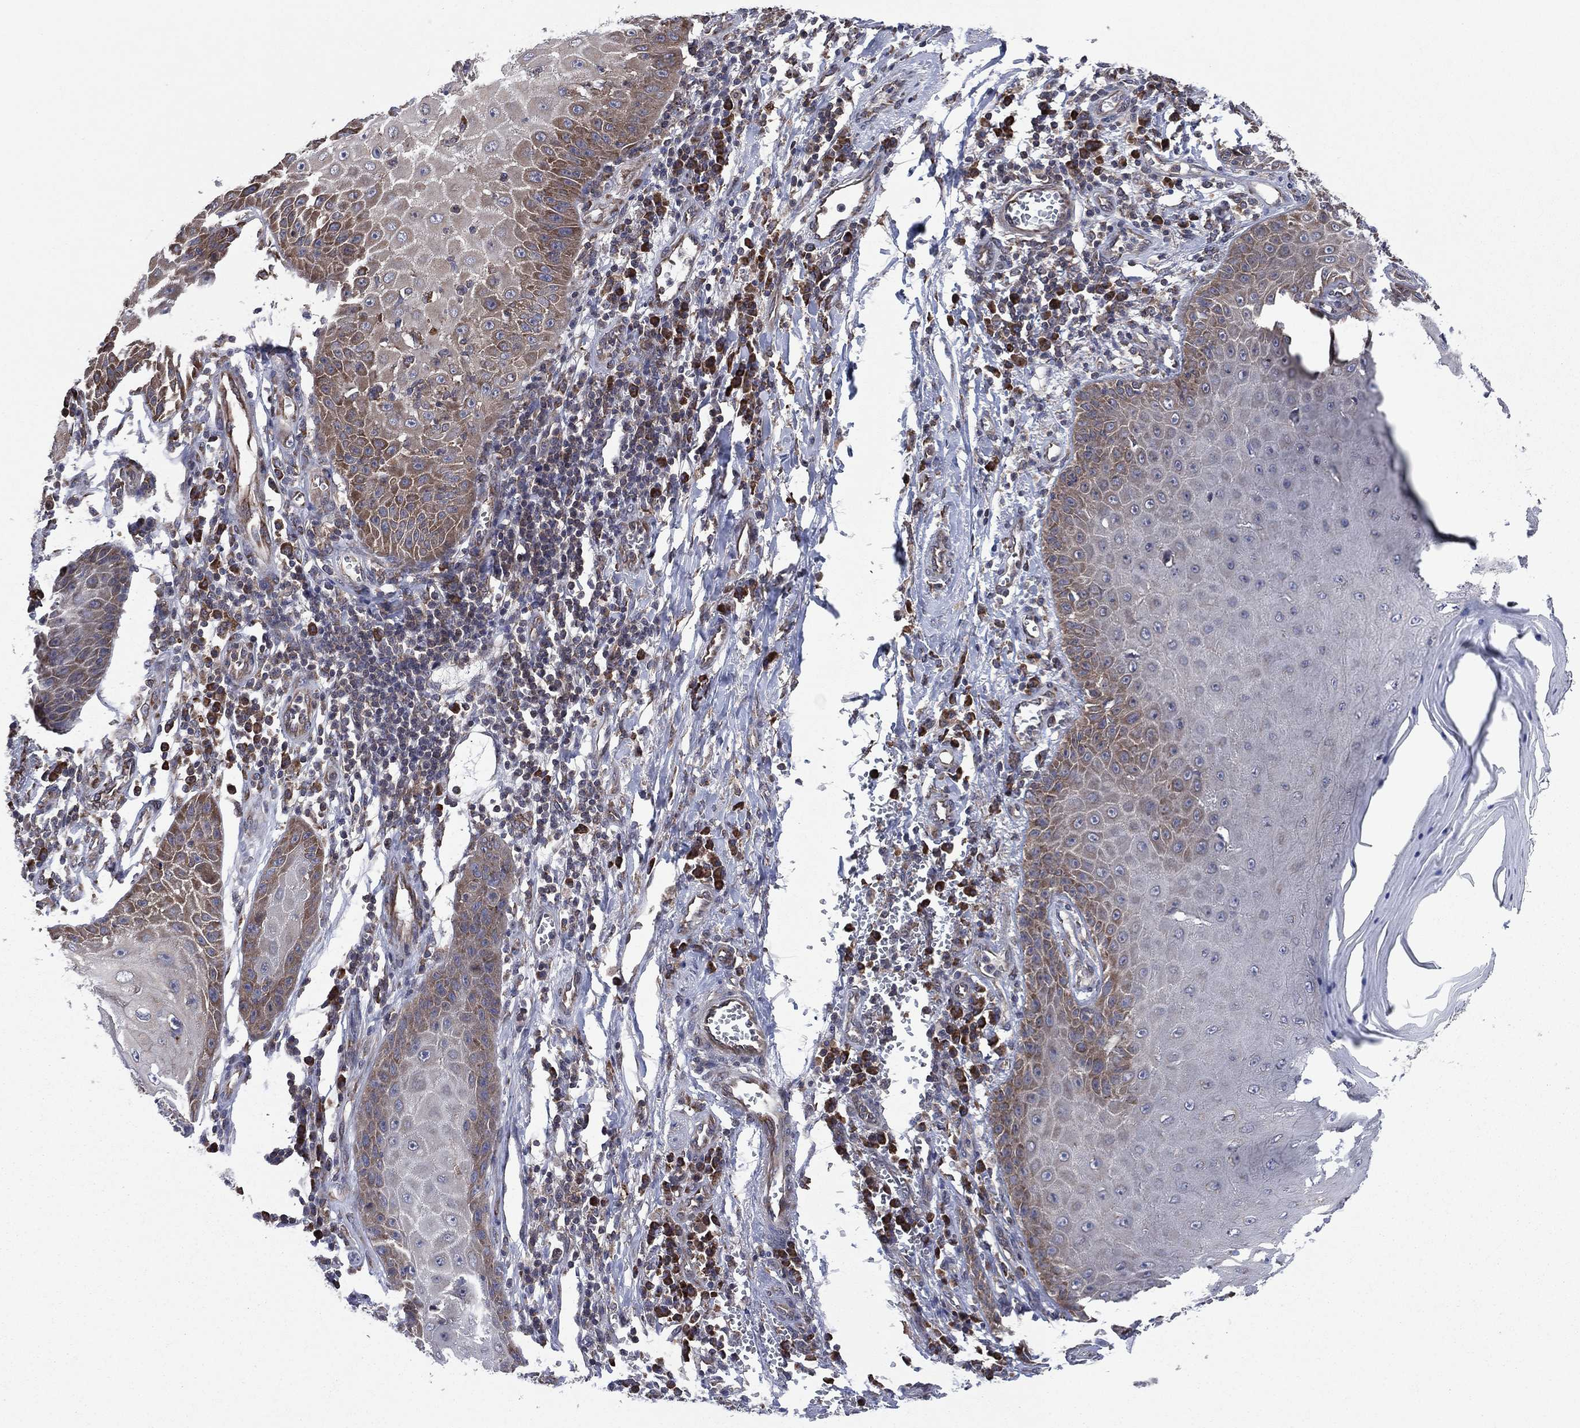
{"staining": {"intensity": "moderate", "quantity": "<25%", "location": "cytoplasmic/membranous"}, "tissue": "skin cancer", "cell_type": "Tumor cells", "image_type": "cancer", "snomed": [{"axis": "morphology", "description": "Squamous cell carcinoma, NOS"}, {"axis": "topography", "description": "Skin"}], "caption": "Immunohistochemistry (IHC) of human skin cancer displays low levels of moderate cytoplasmic/membranous positivity in approximately <25% of tumor cells.", "gene": "C2orf76", "patient": {"sex": "male", "age": 70}}